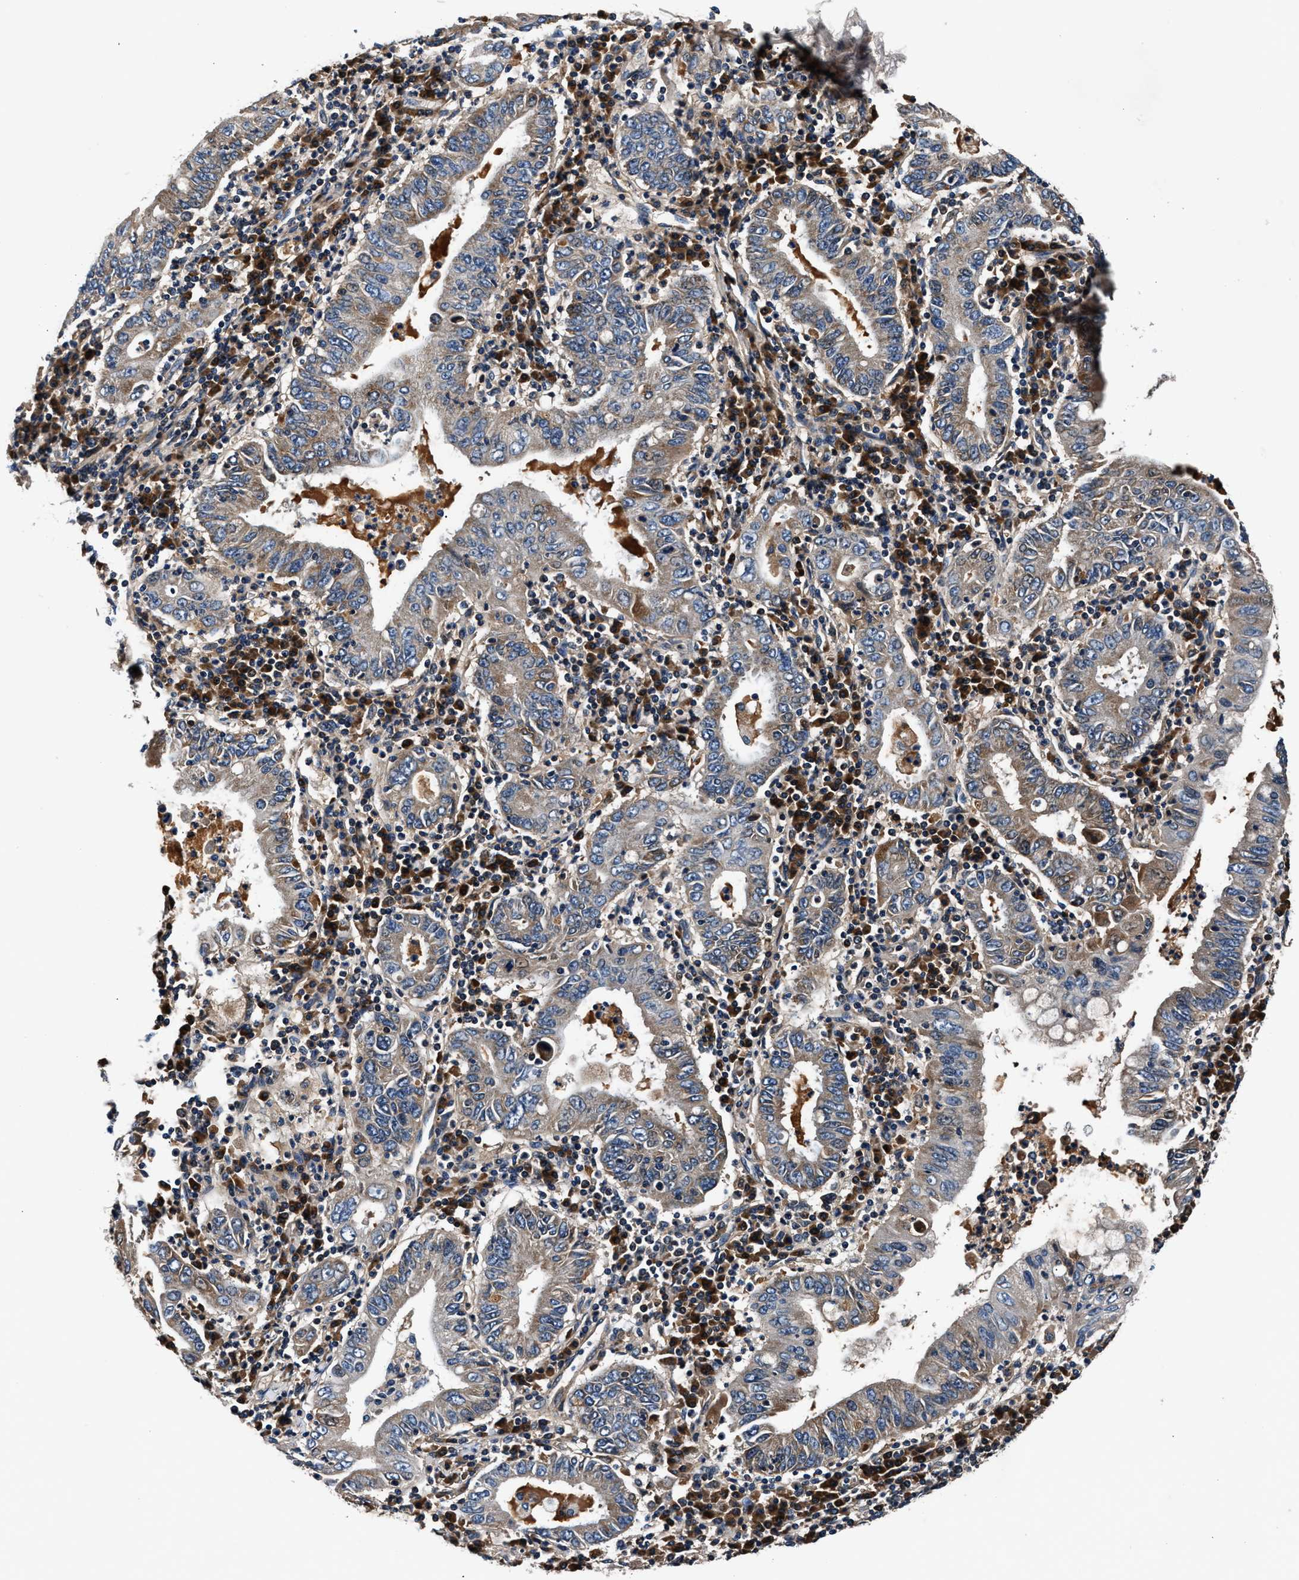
{"staining": {"intensity": "weak", "quantity": ">75%", "location": "cytoplasmic/membranous"}, "tissue": "stomach cancer", "cell_type": "Tumor cells", "image_type": "cancer", "snomed": [{"axis": "morphology", "description": "Normal tissue, NOS"}, {"axis": "morphology", "description": "Adenocarcinoma, NOS"}, {"axis": "topography", "description": "Esophagus"}, {"axis": "topography", "description": "Stomach, upper"}, {"axis": "topography", "description": "Peripheral nerve tissue"}], "caption": "Human adenocarcinoma (stomach) stained with a protein marker reveals weak staining in tumor cells.", "gene": "IMMT", "patient": {"sex": "male", "age": 62}}